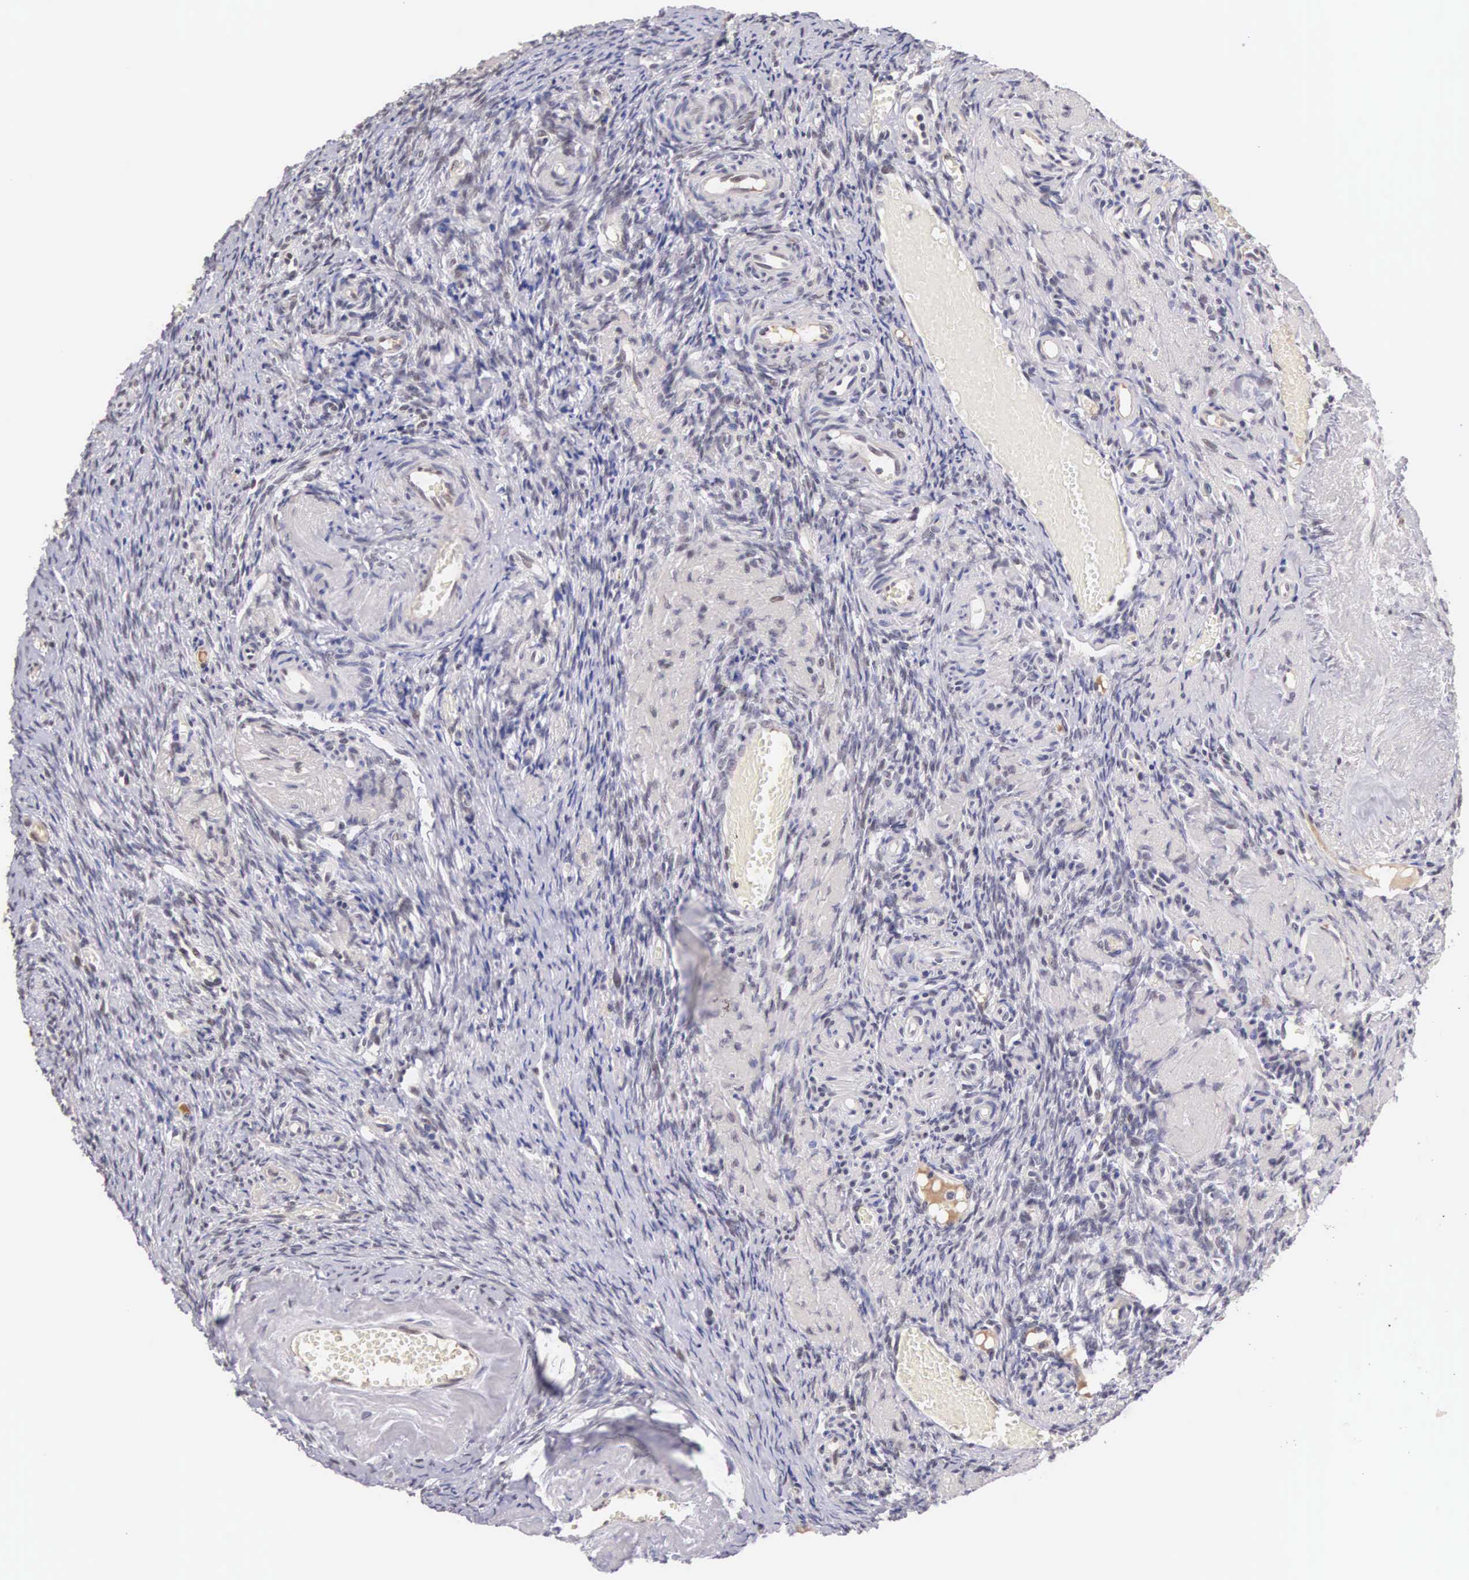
{"staining": {"intensity": "weak", "quantity": "25%-75%", "location": "nuclear"}, "tissue": "ovary", "cell_type": "Ovarian stroma cells", "image_type": "normal", "snomed": [{"axis": "morphology", "description": "Normal tissue, NOS"}, {"axis": "topography", "description": "Ovary"}], "caption": "A low amount of weak nuclear expression is appreciated in approximately 25%-75% of ovarian stroma cells in unremarkable ovary.", "gene": "HMGXB4", "patient": {"sex": "female", "age": 63}}